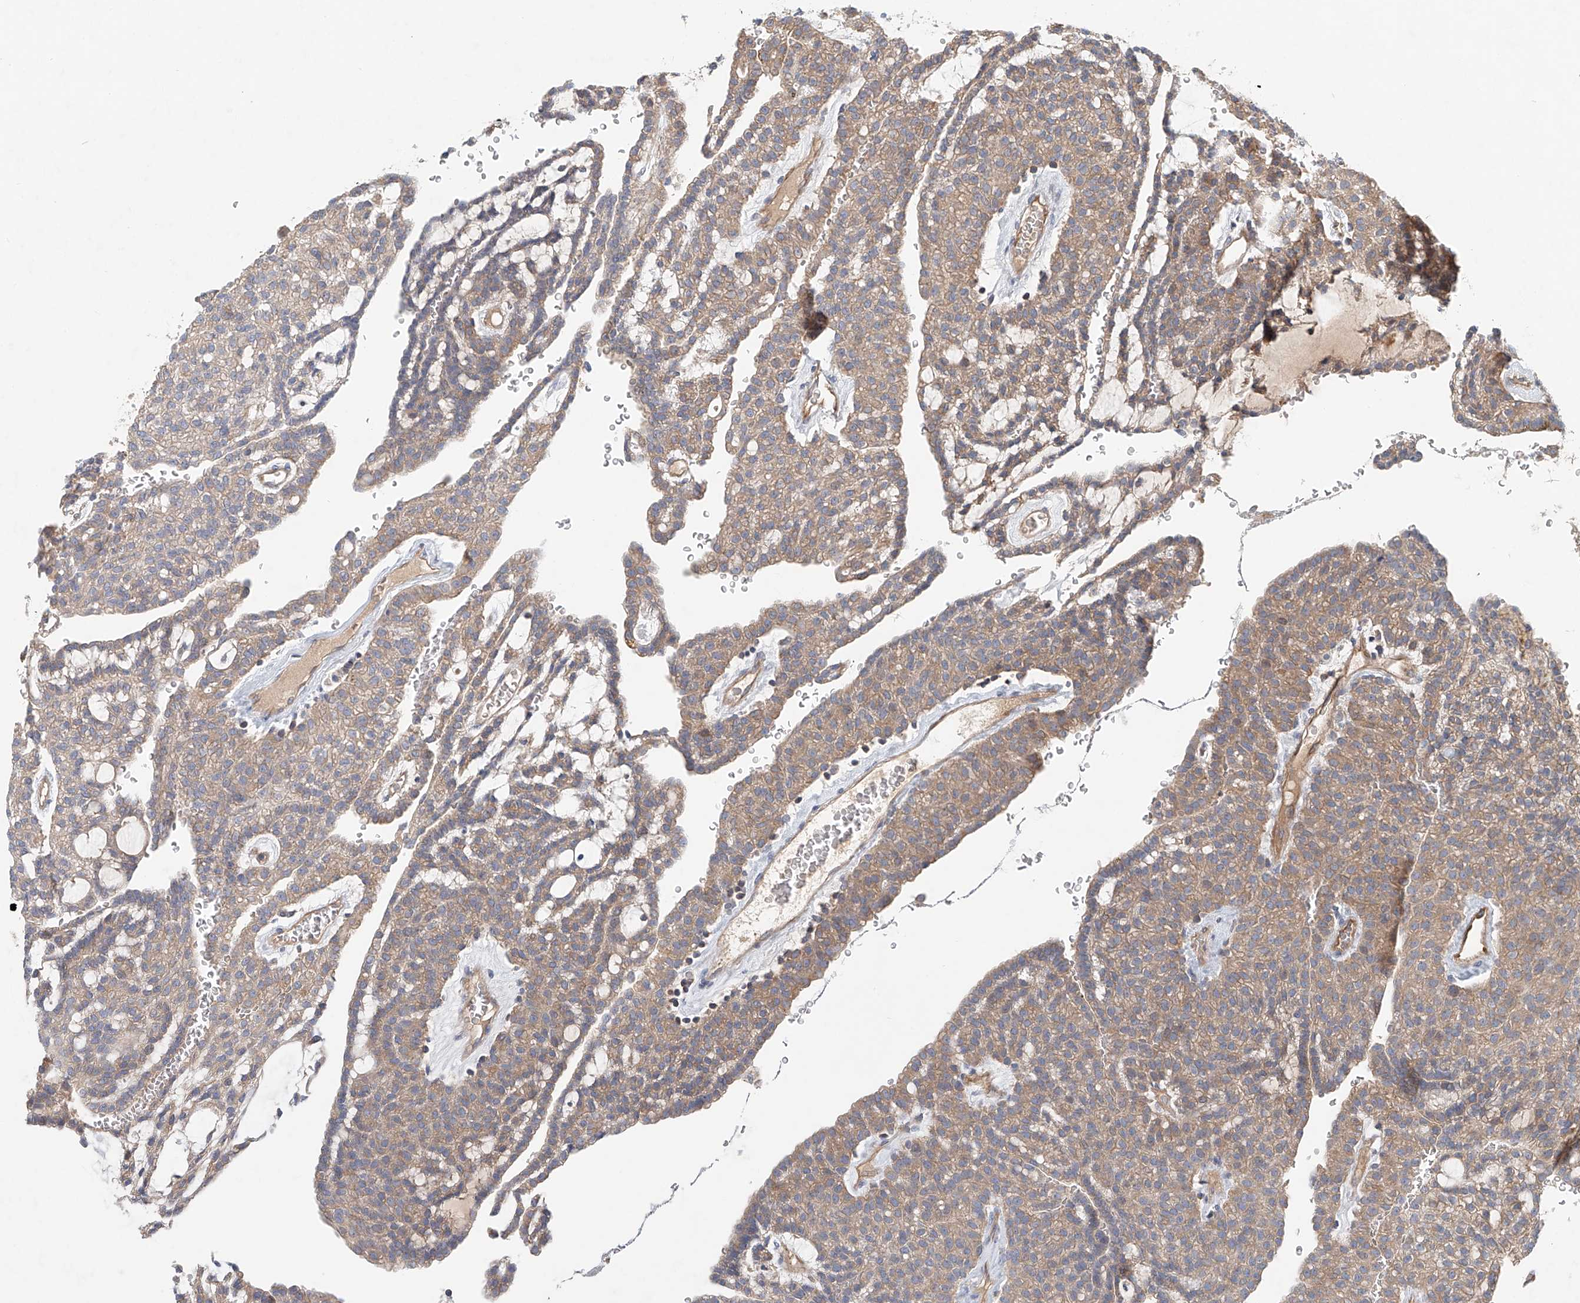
{"staining": {"intensity": "moderate", "quantity": ">75%", "location": "cytoplasmic/membranous"}, "tissue": "renal cancer", "cell_type": "Tumor cells", "image_type": "cancer", "snomed": [{"axis": "morphology", "description": "Adenocarcinoma, NOS"}, {"axis": "topography", "description": "Kidney"}], "caption": "Immunohistochemistry (IHC) micrograph of renal cancer (adenocarcinoma) stained for a protein (brown), which reveals medium levels of moderate cytoplasmic/membranous positivity in approximately >75% of tumor cells.", "gene": "FRYL", "patient": {"sex": "male", "age": 63}}